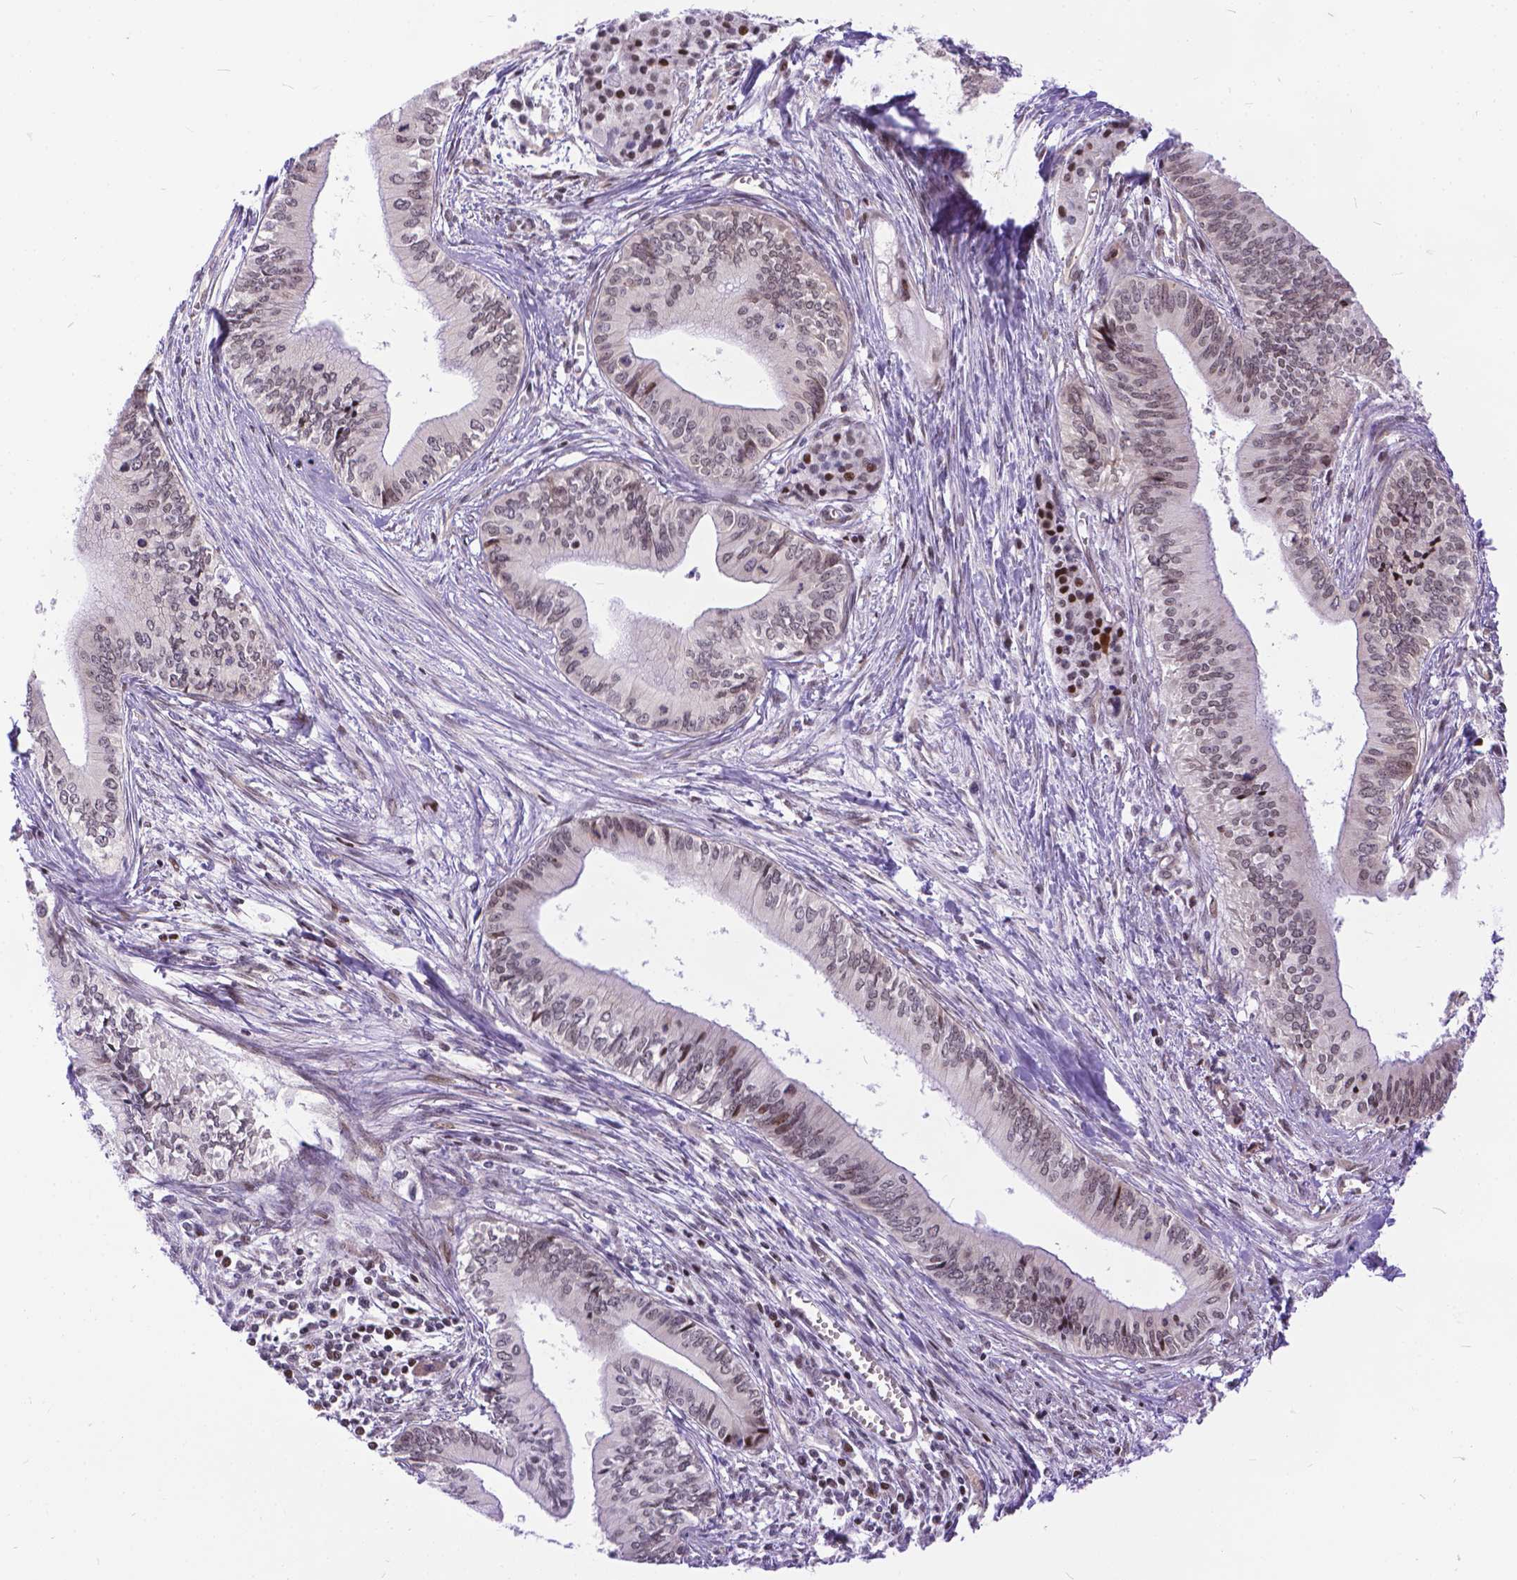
{"staining": {"intensity": "weak", "quantity": "25%-75%", "location": "nuclear"}, "tissue": "pancreatic cancer", "cell_type": "Tumor cells", "image_type": "cancer", "snomed": [{"axis": "morphology", "description": "Adenocarcinoma, NOS"}, {"axis": "topography", "description": "Pancreas"}], "caption": "Protein staining exhibits weak nuclear expression in approximately 25%-75% of tumor cells in pancreatic adenocarcinoma.", "gene": "FAM124B", "patient": {"sex": "female", "age": 61}}